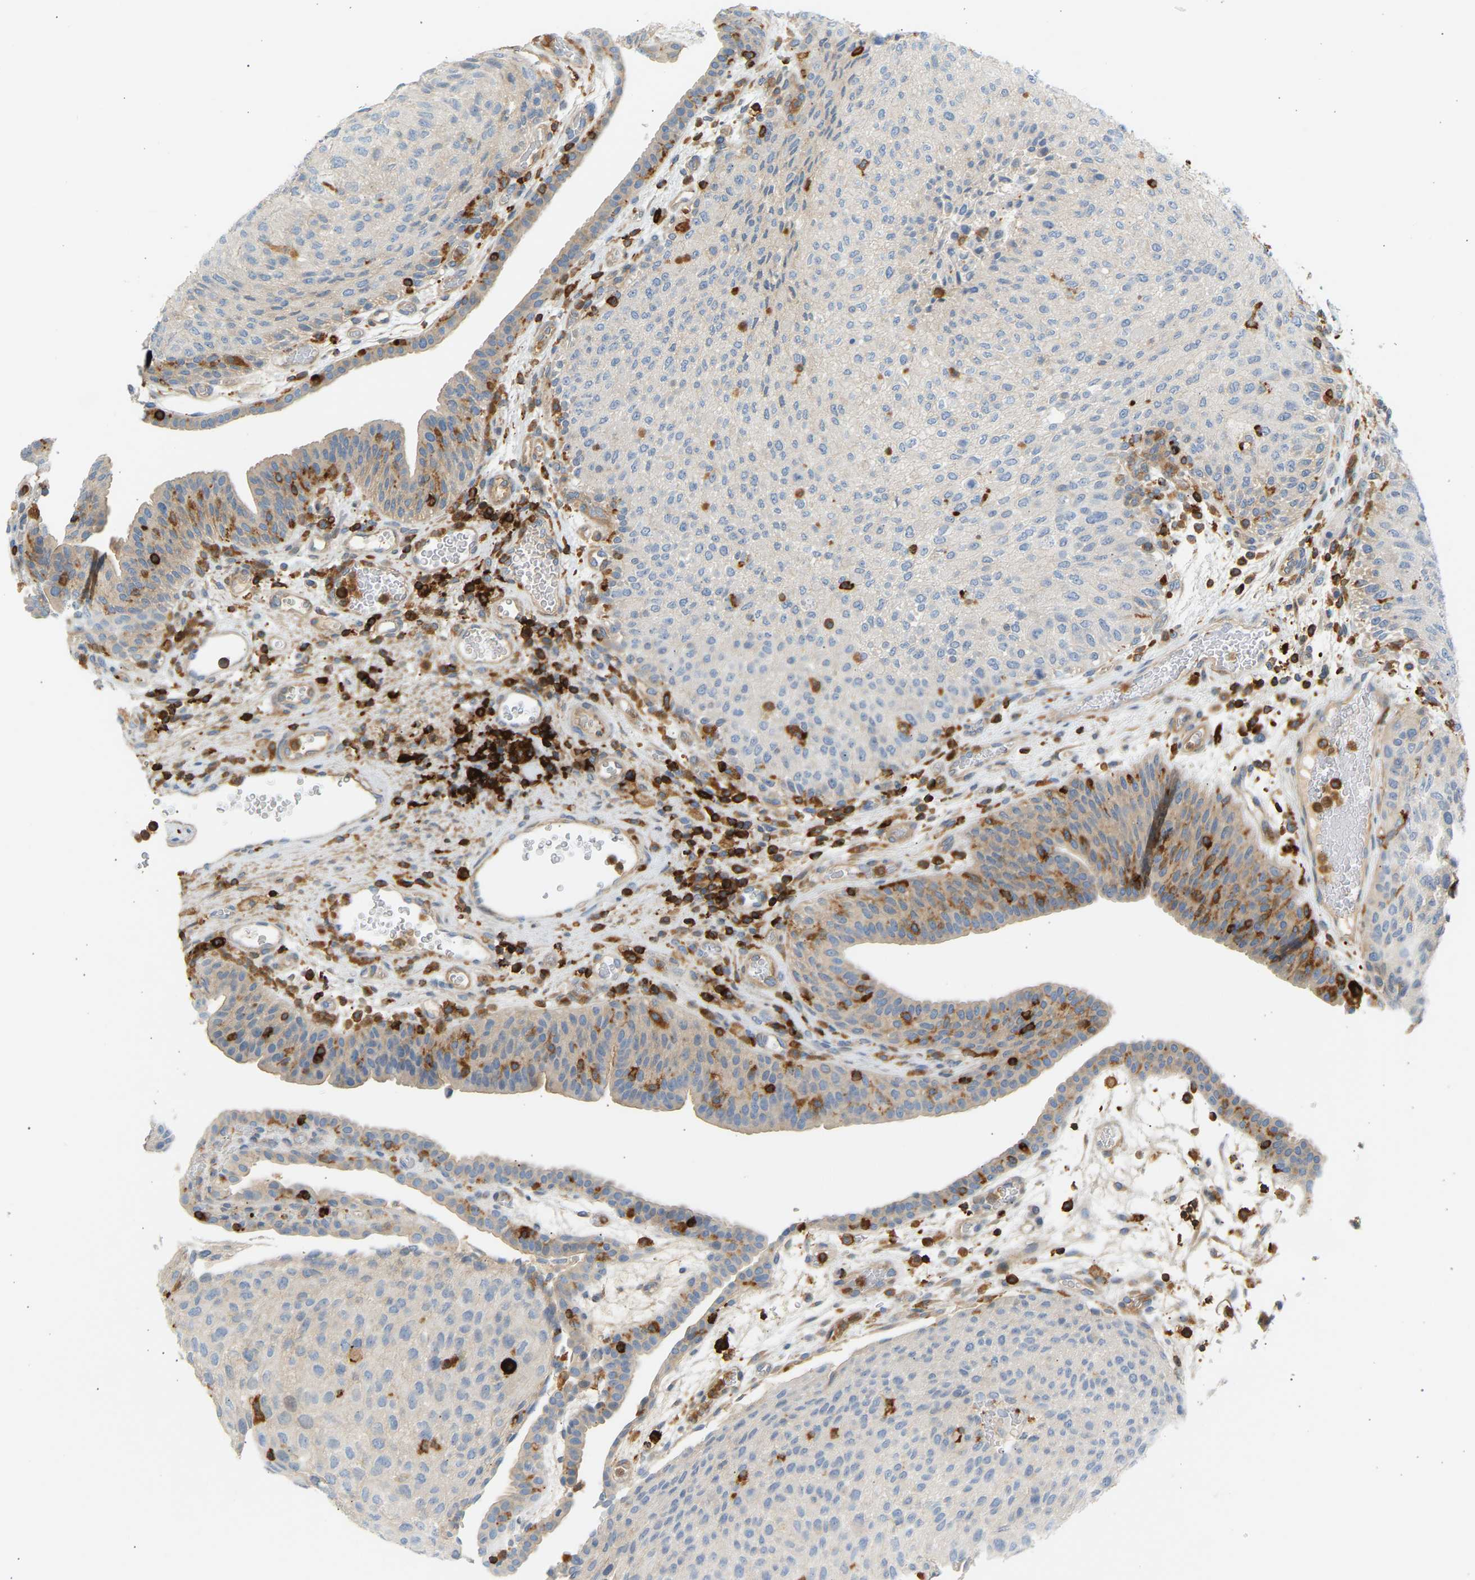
{"staining": {"intensity": "weak", "quantity": "<25%", "location": "cytoplasmic/membranous"}, "tissue": "urothelial cancer", "cell_type": "Tumor cells", "image_type": "cancer", "snomed": [{"axis": "morphology", "description": "Urothelial carcinoma, Low grade"}, {"axis": "morphology", "description": "Urothelial carcinoma, High grade"}, {"axis": "topography", "description": "Urinary bladder"}], "caption": "Tumor cells are negative for protein expression in human high-grade urothelial carcinoma. Nuclei are stained in blue.", "gene": "FNBP1", "patient": {"sex": "male", "age": 35}}